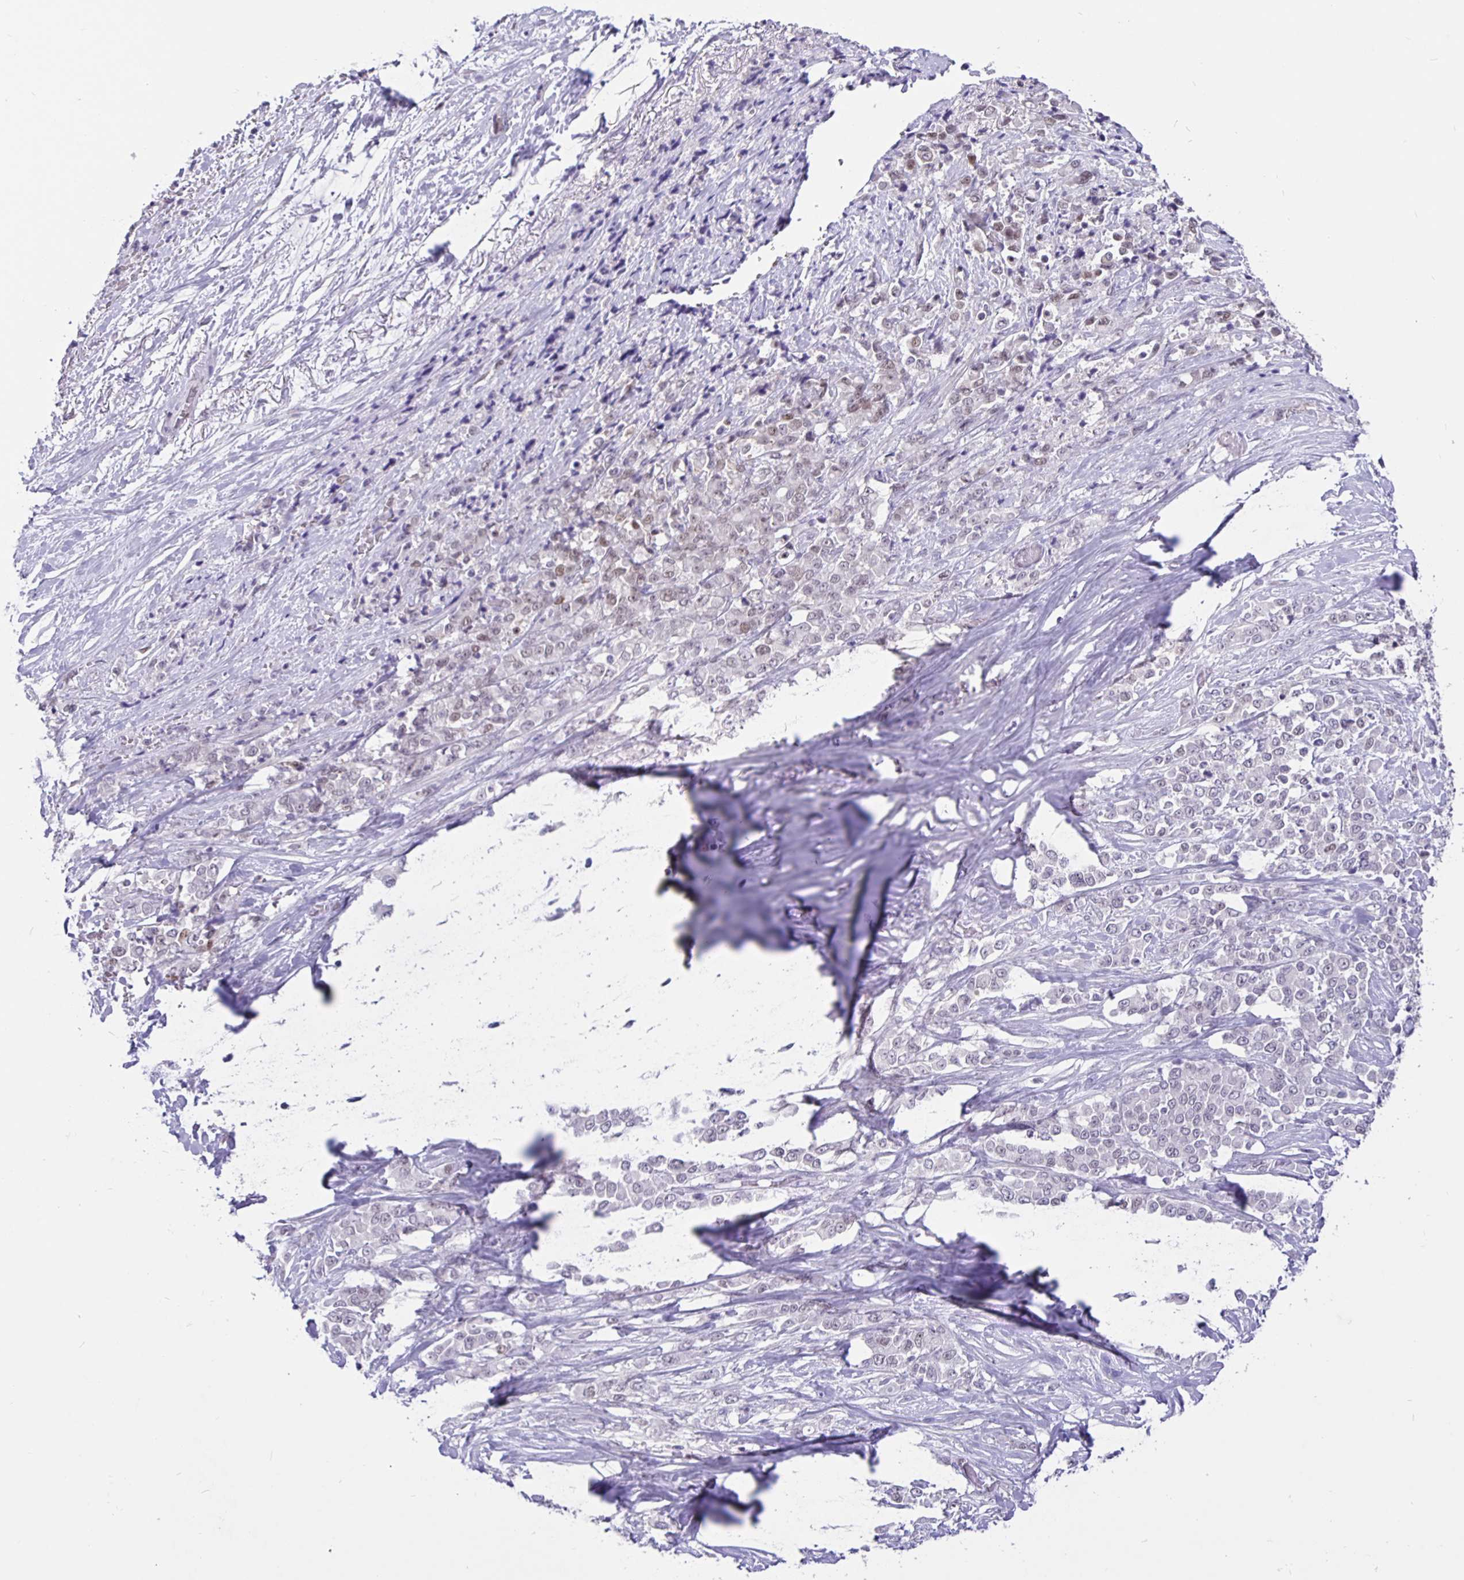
{"staining": {"intensity": "weak", "quantity": "<25%", "location": "nuclear"}, "tissue": "stomach cancer", "cell_type": "Tumor cells", "image_type": "cancer", "snomed": [{"axis": "morphology", "description": "Adenocarcinoma, NOS"}, {"axis": "topography", "description": "Stomach"}], "caption": "Immunohistochemistry (IHC) of human adenocarcinoma (stomach) shows no expression in tumor cells.", "gene": "FOSL2", "patient": {"sex": "female", "age": 76}}